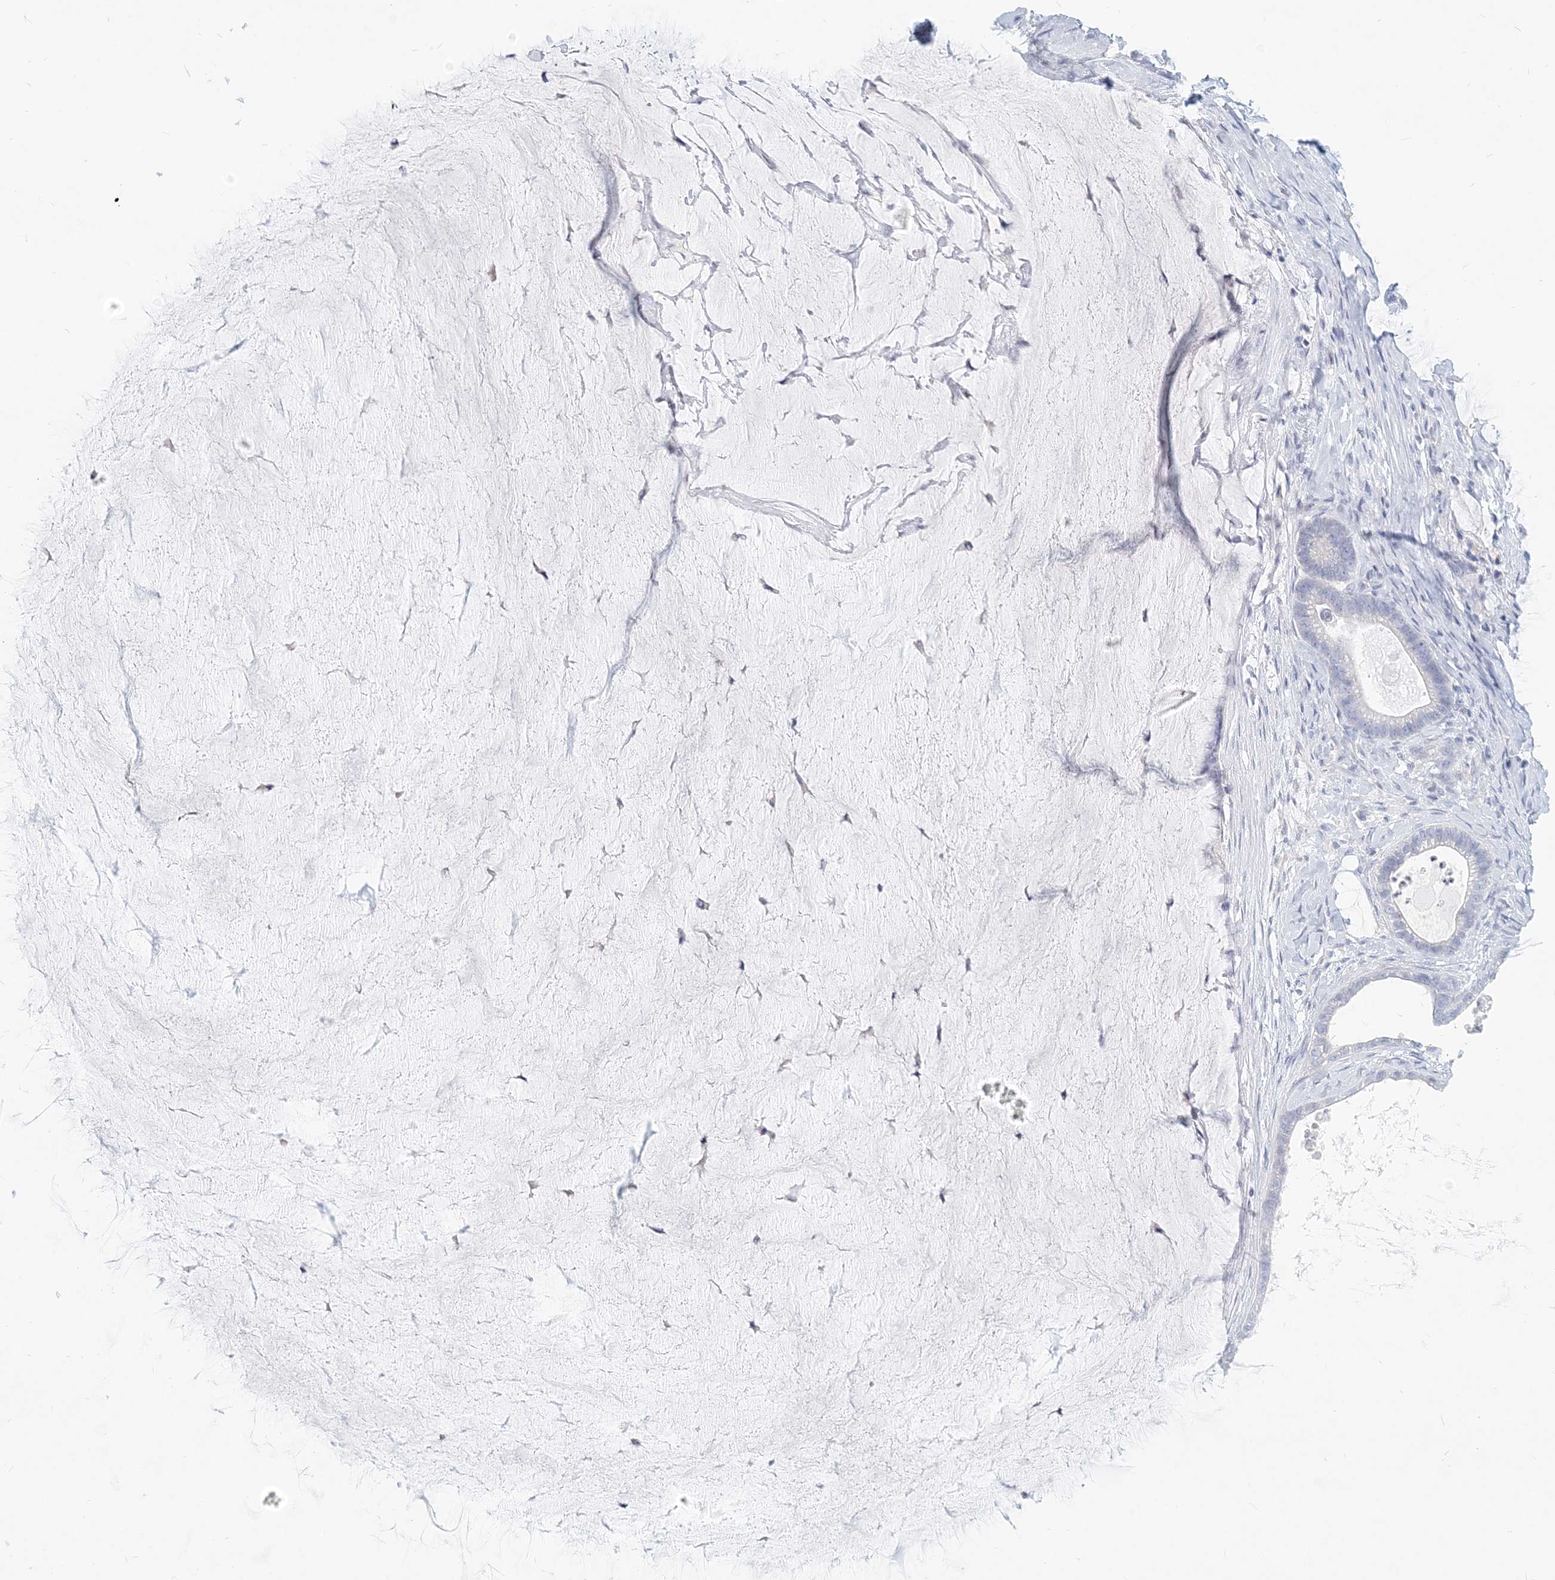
{"staining": {"intensity": "negative", "quantity": "none", "location": "none"}, "tissue": "ovarian cancer", "cell_type": "Tumor cells", "image_type": "cancer", "snomed": [{"axis": "morphology", "description": "Cystadenocarcinoma, mucinous, NOS"}, {"axis": "topography", "description": "Ovary"}], "caption": "DAB (3,3'-diaminobenzidine) immunohistochemical staining of human ovarian cancer displays no significant positivity in tumor cells.", "gene": "CSN1S1", "patient": {"sex": "female", "age": 61}}